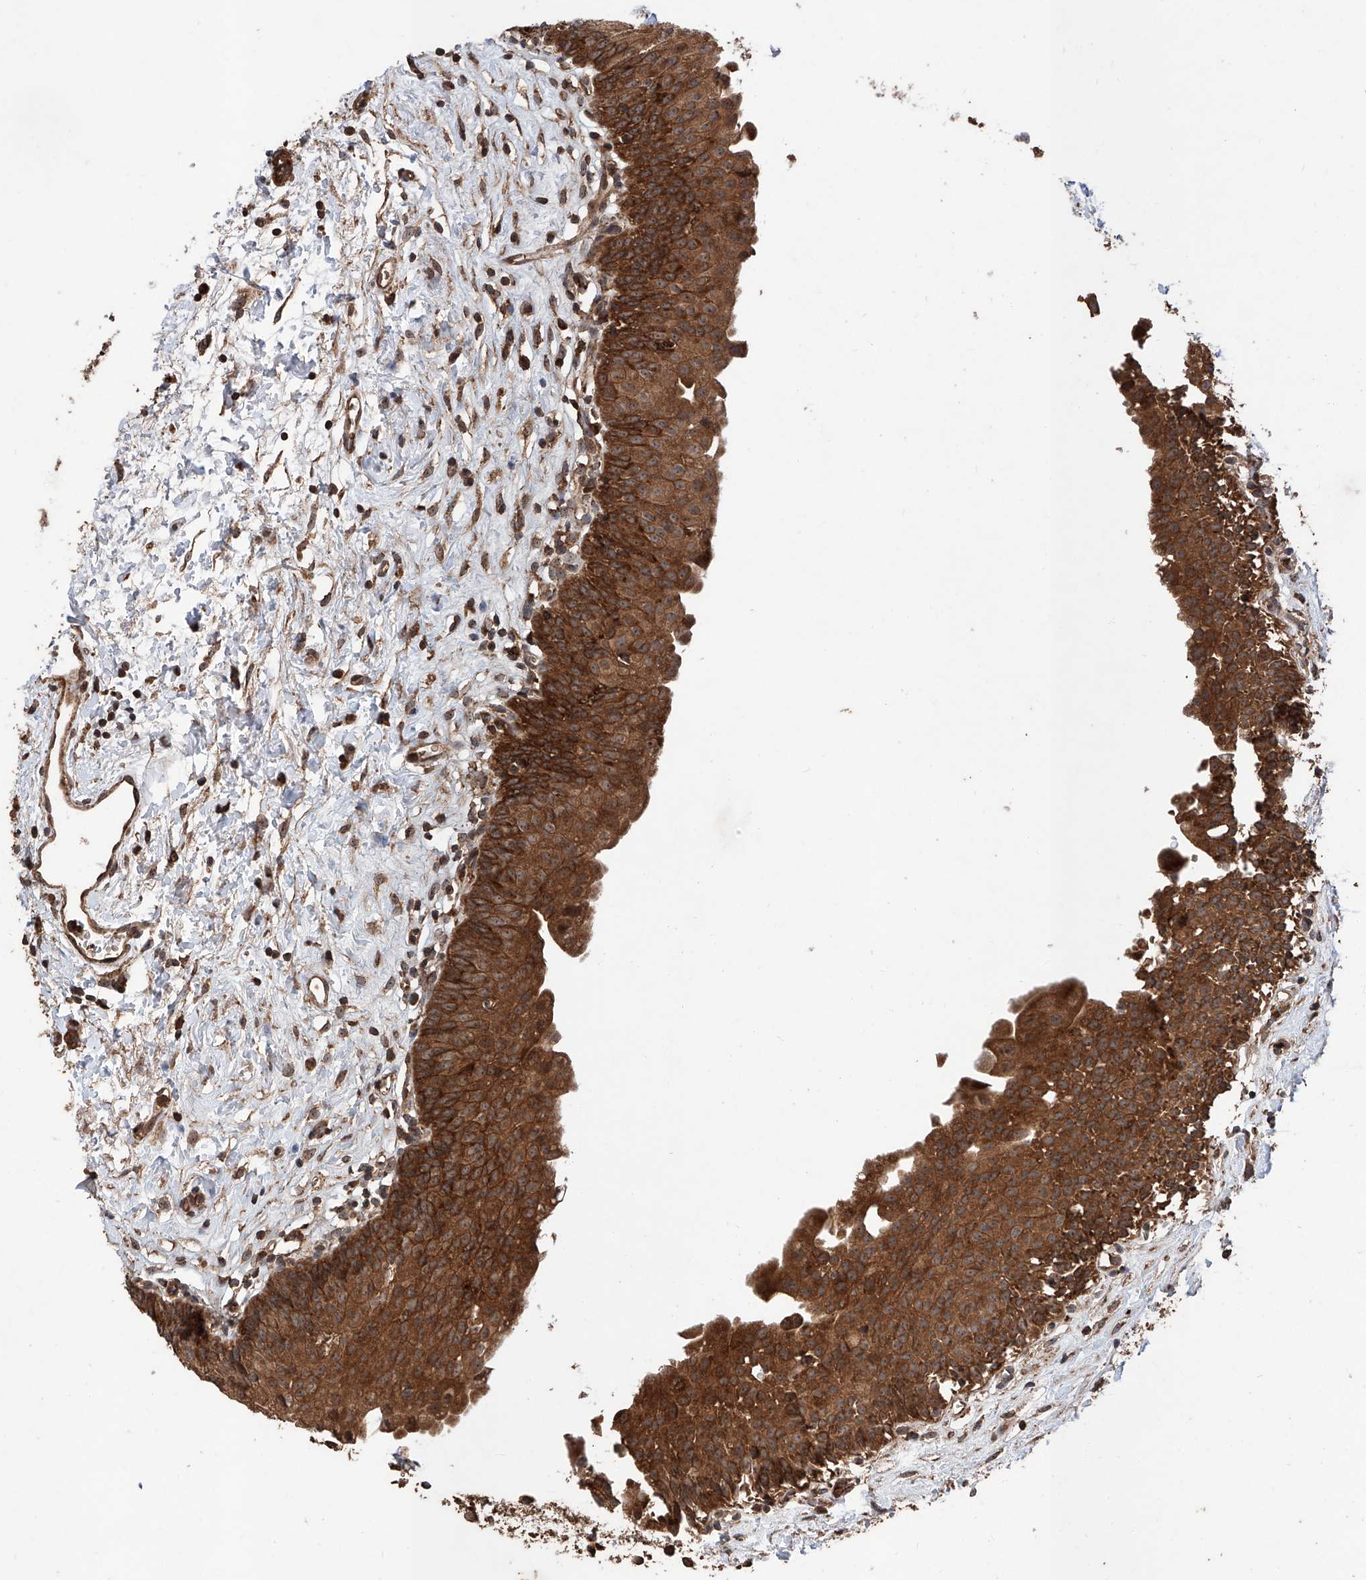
{"staining": {"intensity": "strong", "quantity": ">75%", "location": "cytoplasmic/membranous"}, "tissue": "urinary bladder", "cell_type": "Urothelial cells", "image_type": "normal", "snomed": [{"axis": "morphology", "description": "Normal tissue, NOS"}, {"axis": "topography", "description": "Urinary bladder"}], "caption": "IHC of normal urinary bladder demonstrates high levels of strong cytoplasmic/membranous positivity in approximately >75% of urothelial cells. The staining was performed using DAB (3,3'-diaminobenzidine) to visualize the protein expression in brown, while the nuclei were stained in blue with hematoxylin (Magnification: 20x).", "gene": "PISD", "patient": {"sex": "male", "age": 51}}